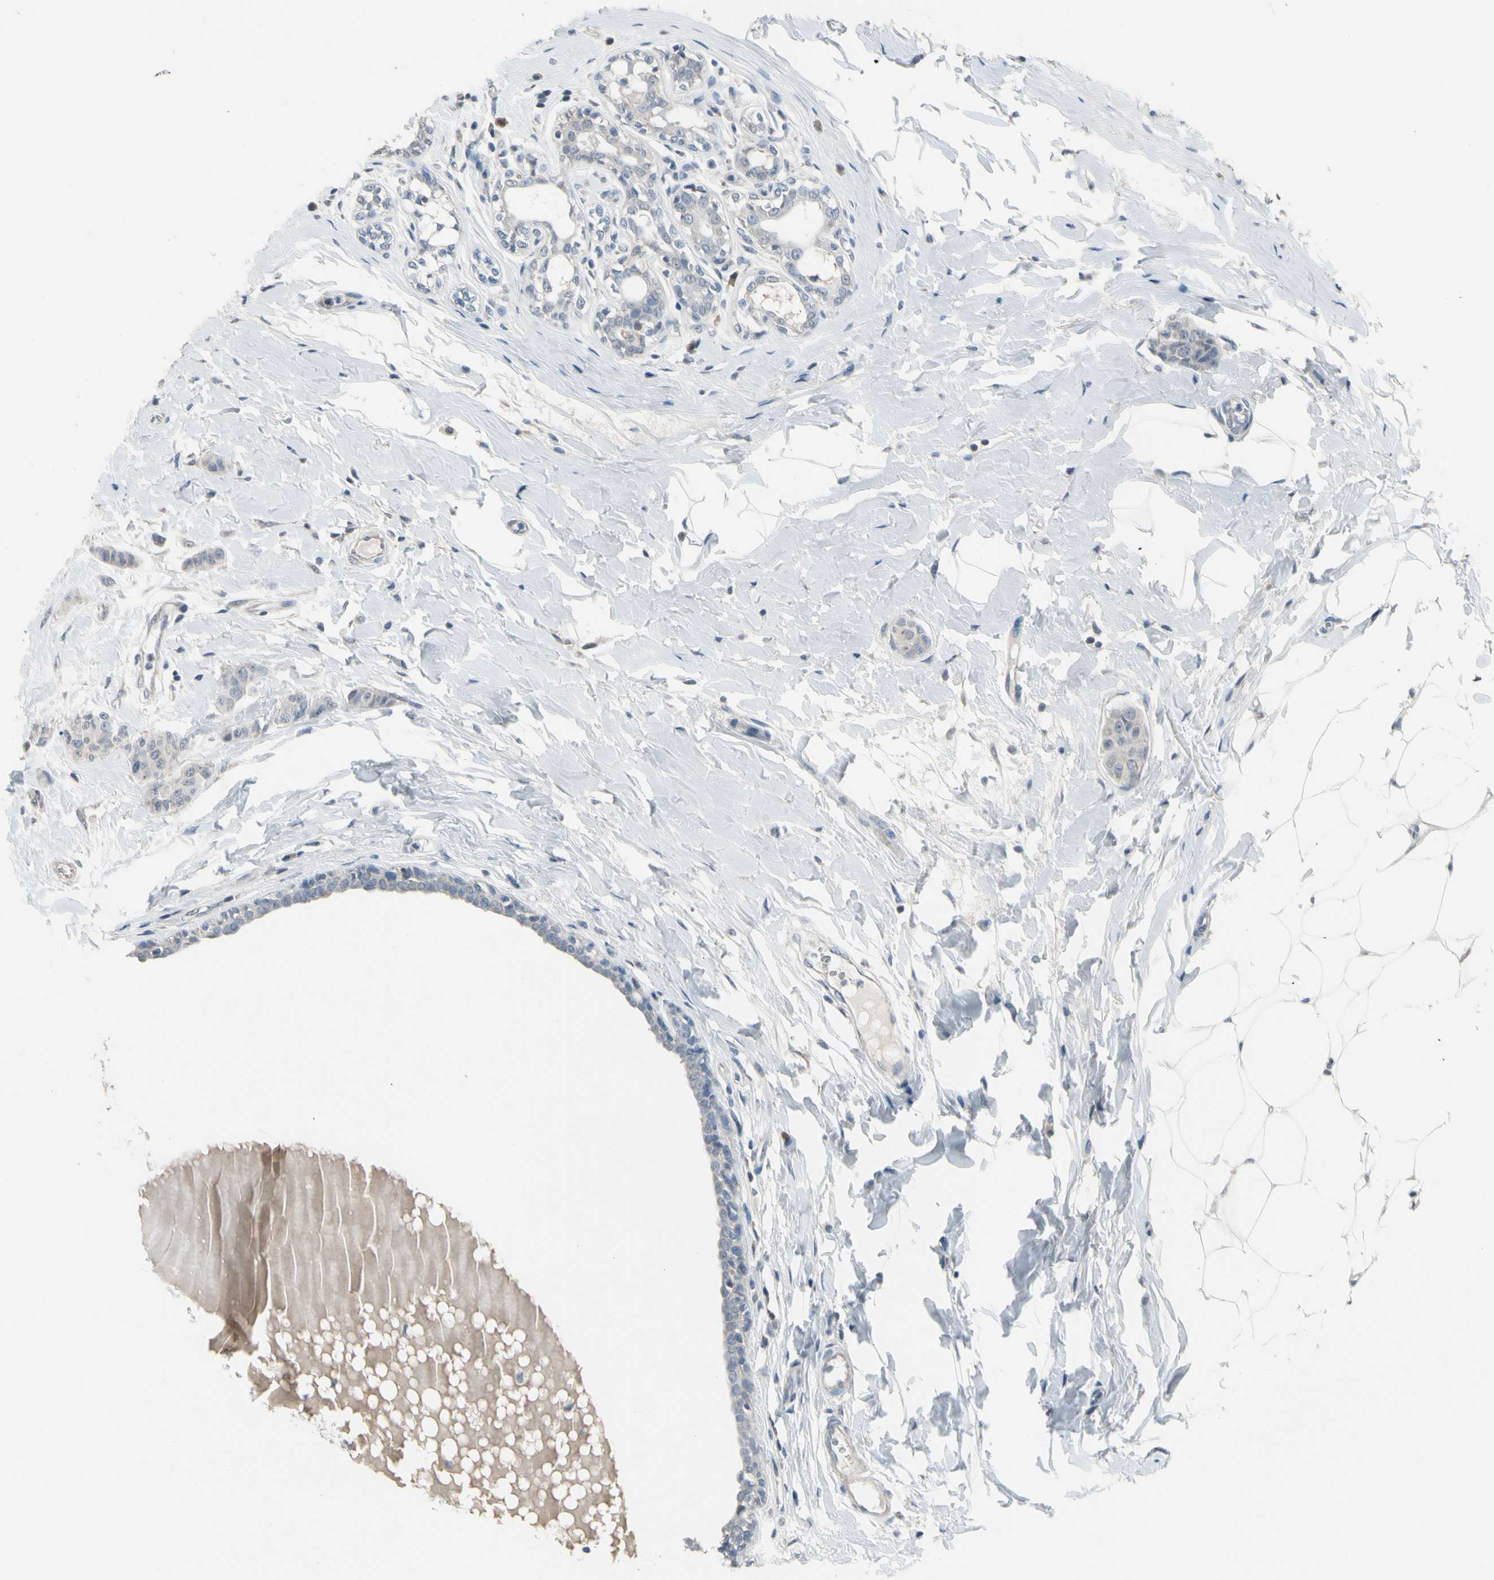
{"staining": {"intensity": "weak", "quantity": "25%-75%", "location": "cytoplasmic/membranous"}, "tissue": "breast cancer", "cell_type": "Tumor cells", "image_type": "cancer", "snomed": [{"axis": "morphology", "description": "Normal tissue, NOS"}, {"axis": "morphology", "description": "Duct carcinoma"}, {"axis": "topography", "description": "Breast"}], "caption": "Immunohistochemical staining of human breast cancer (intraductal carcinoma) shows low levels of weak cytoplasmic/membranous protein expression in approximately 25%-75% of tumor cells.", "gene": "SV2A", "patient": {"sex": "female", "age": 40}}